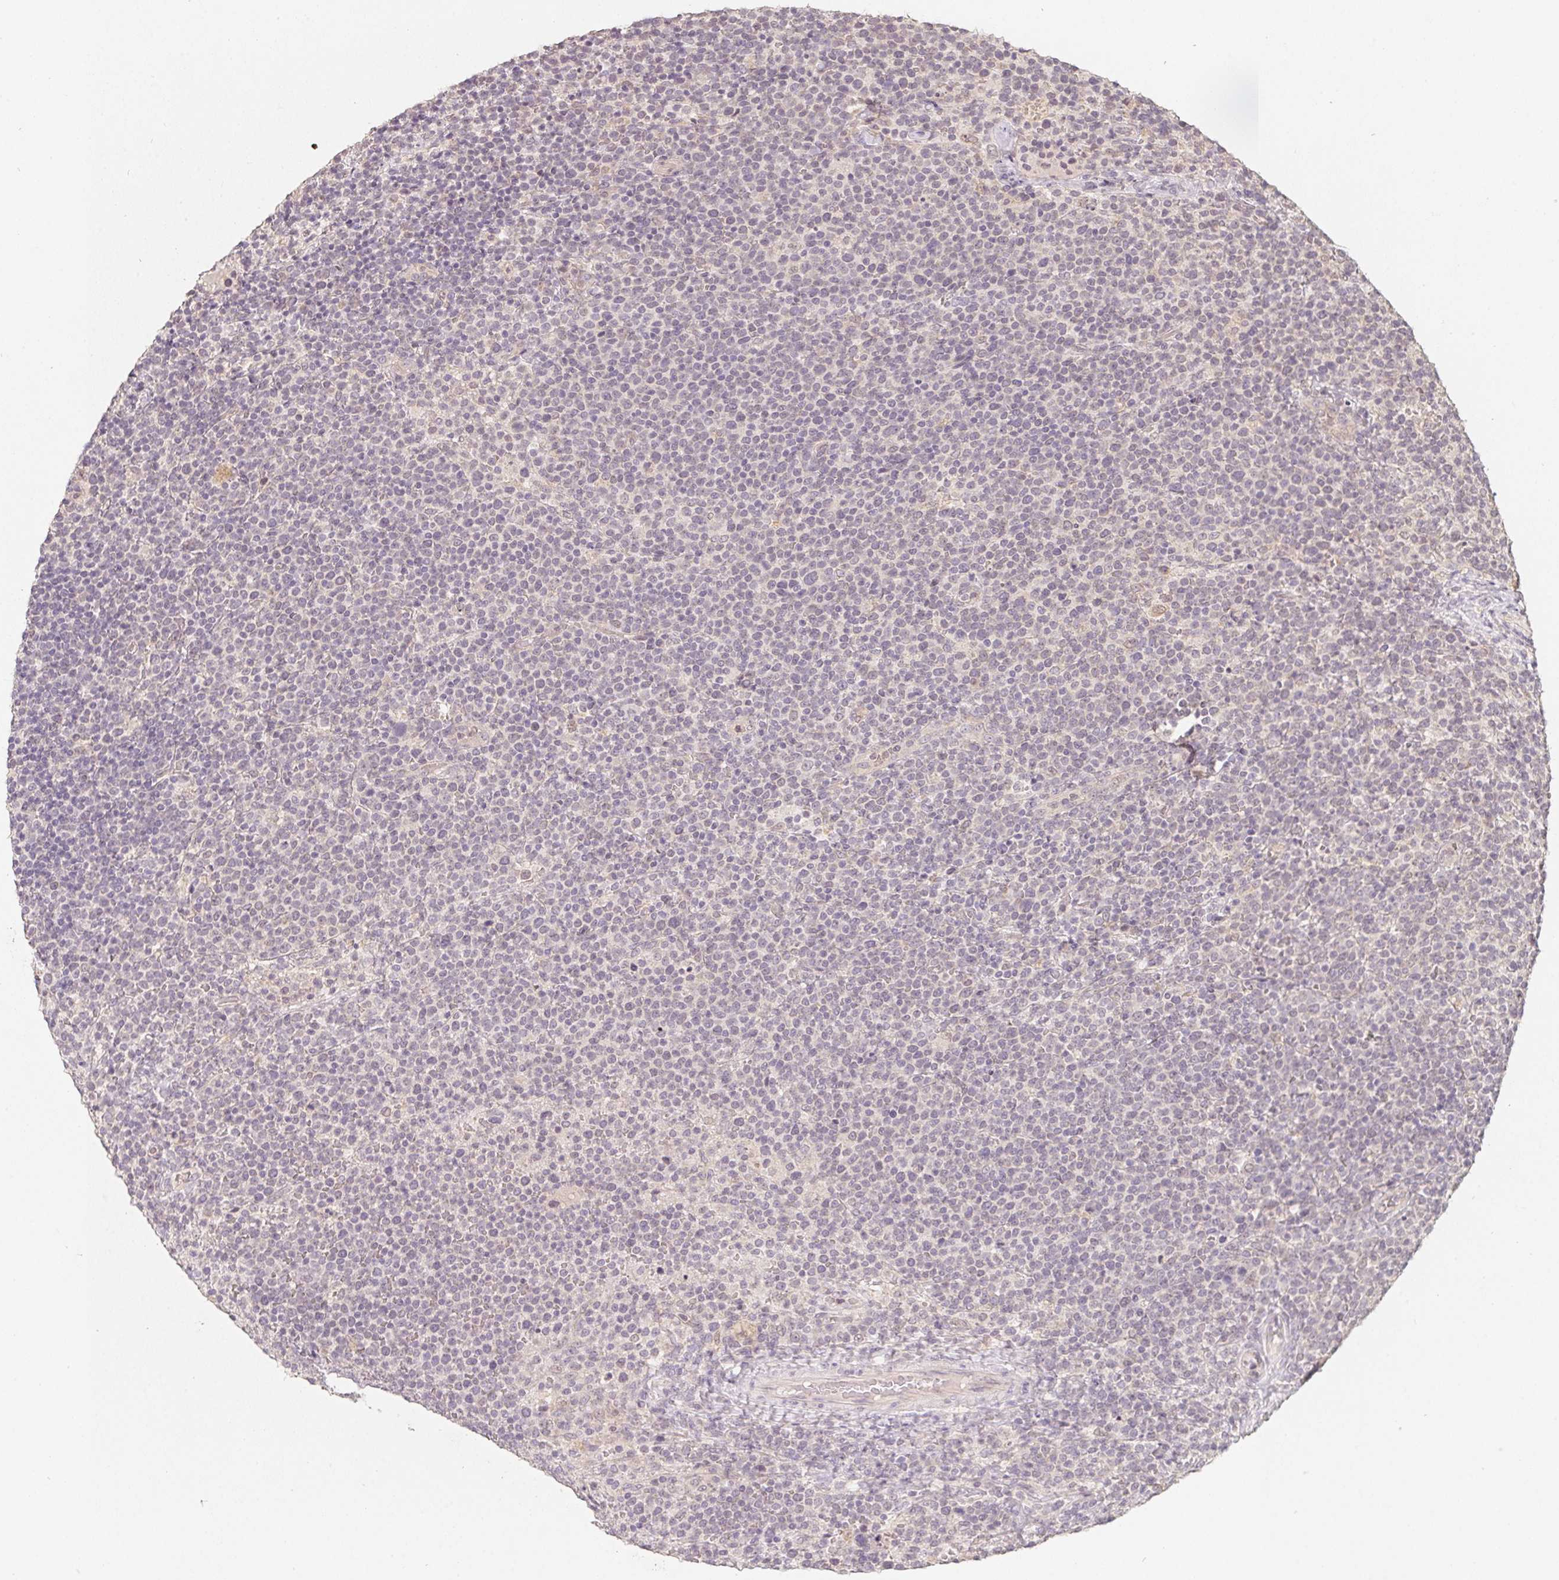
{"staining": {"intensity": "negative", "quantity": "none", "location": "none"}, "tissue": "lymphoma", "cell_type": "Tumor cells", "image_type": "cancer", "snomed": [{"axis": "morphology", "description": "Malignant lymphoma, non-Hodgkin's type, High grade"}, {"axis": "topography", "description": "Lymph node"}], "caption": "DAB immunohistochemical staining of lymphoma reveals no significant expression in tumor cells.", "gene": "SOAT1", "patient": {"sex": "male", "age": 61}}